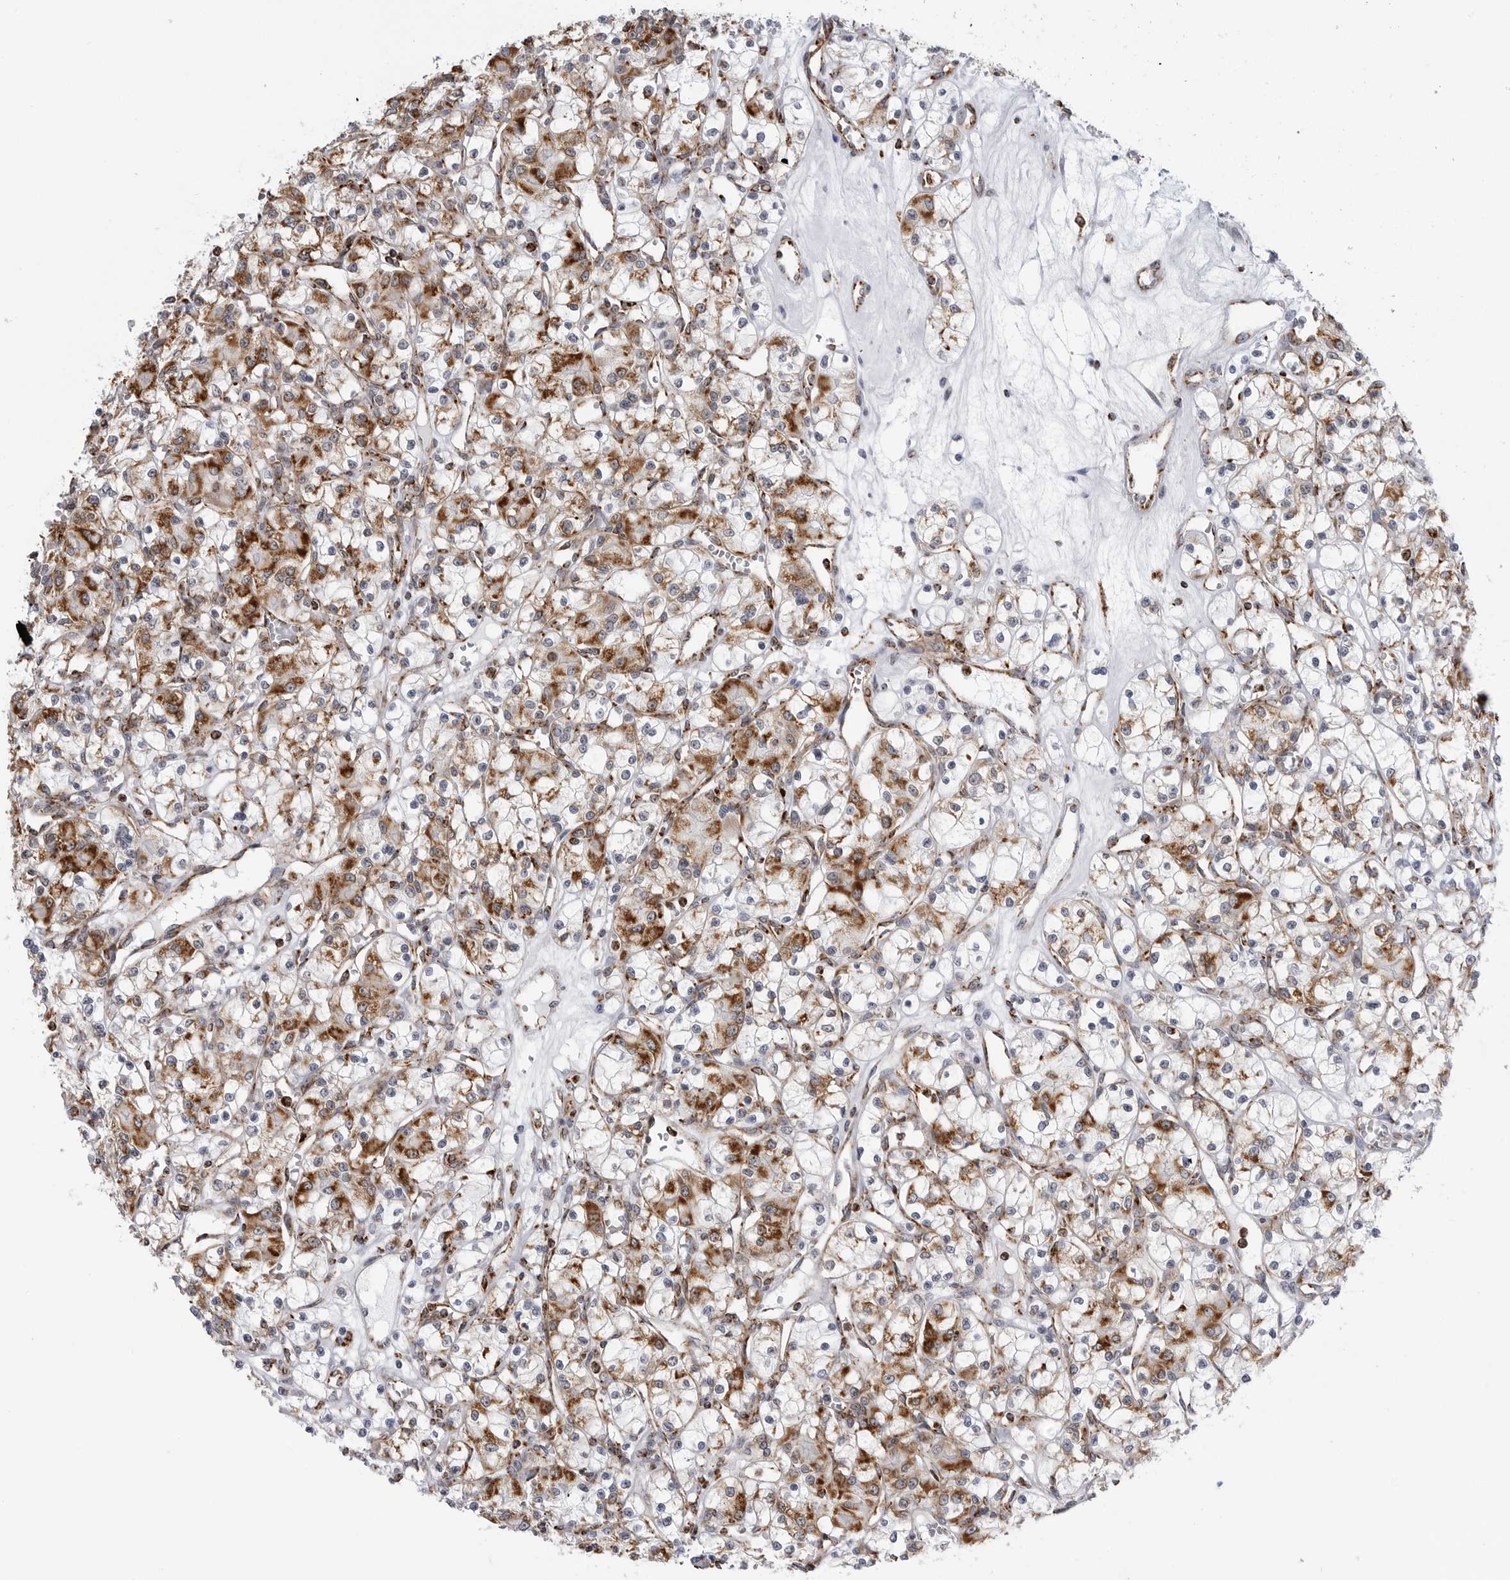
{"staining": {"intensity": "strong", "quantity": "25%-75%", "location": "cytoplasmic/membranous"}, "tissue": "renal cancer", "cell_type": "Tumor cells", "image_type": "cancer", "snomed": [{"axis": "morphology", "description": "Adenocarcinoma, NOS"}, {"axis": "topography", "description": "Kidney"}], "caption": "The image reveals immunohistochemical staining of renal cancer (adenocarcinoma). There is strong cytoplasmic/membranous positivity is seen in approximately 25%-75% of tumor cells.", "gene": "COX5A", "patient": {"sex": "female", "age": 59}}